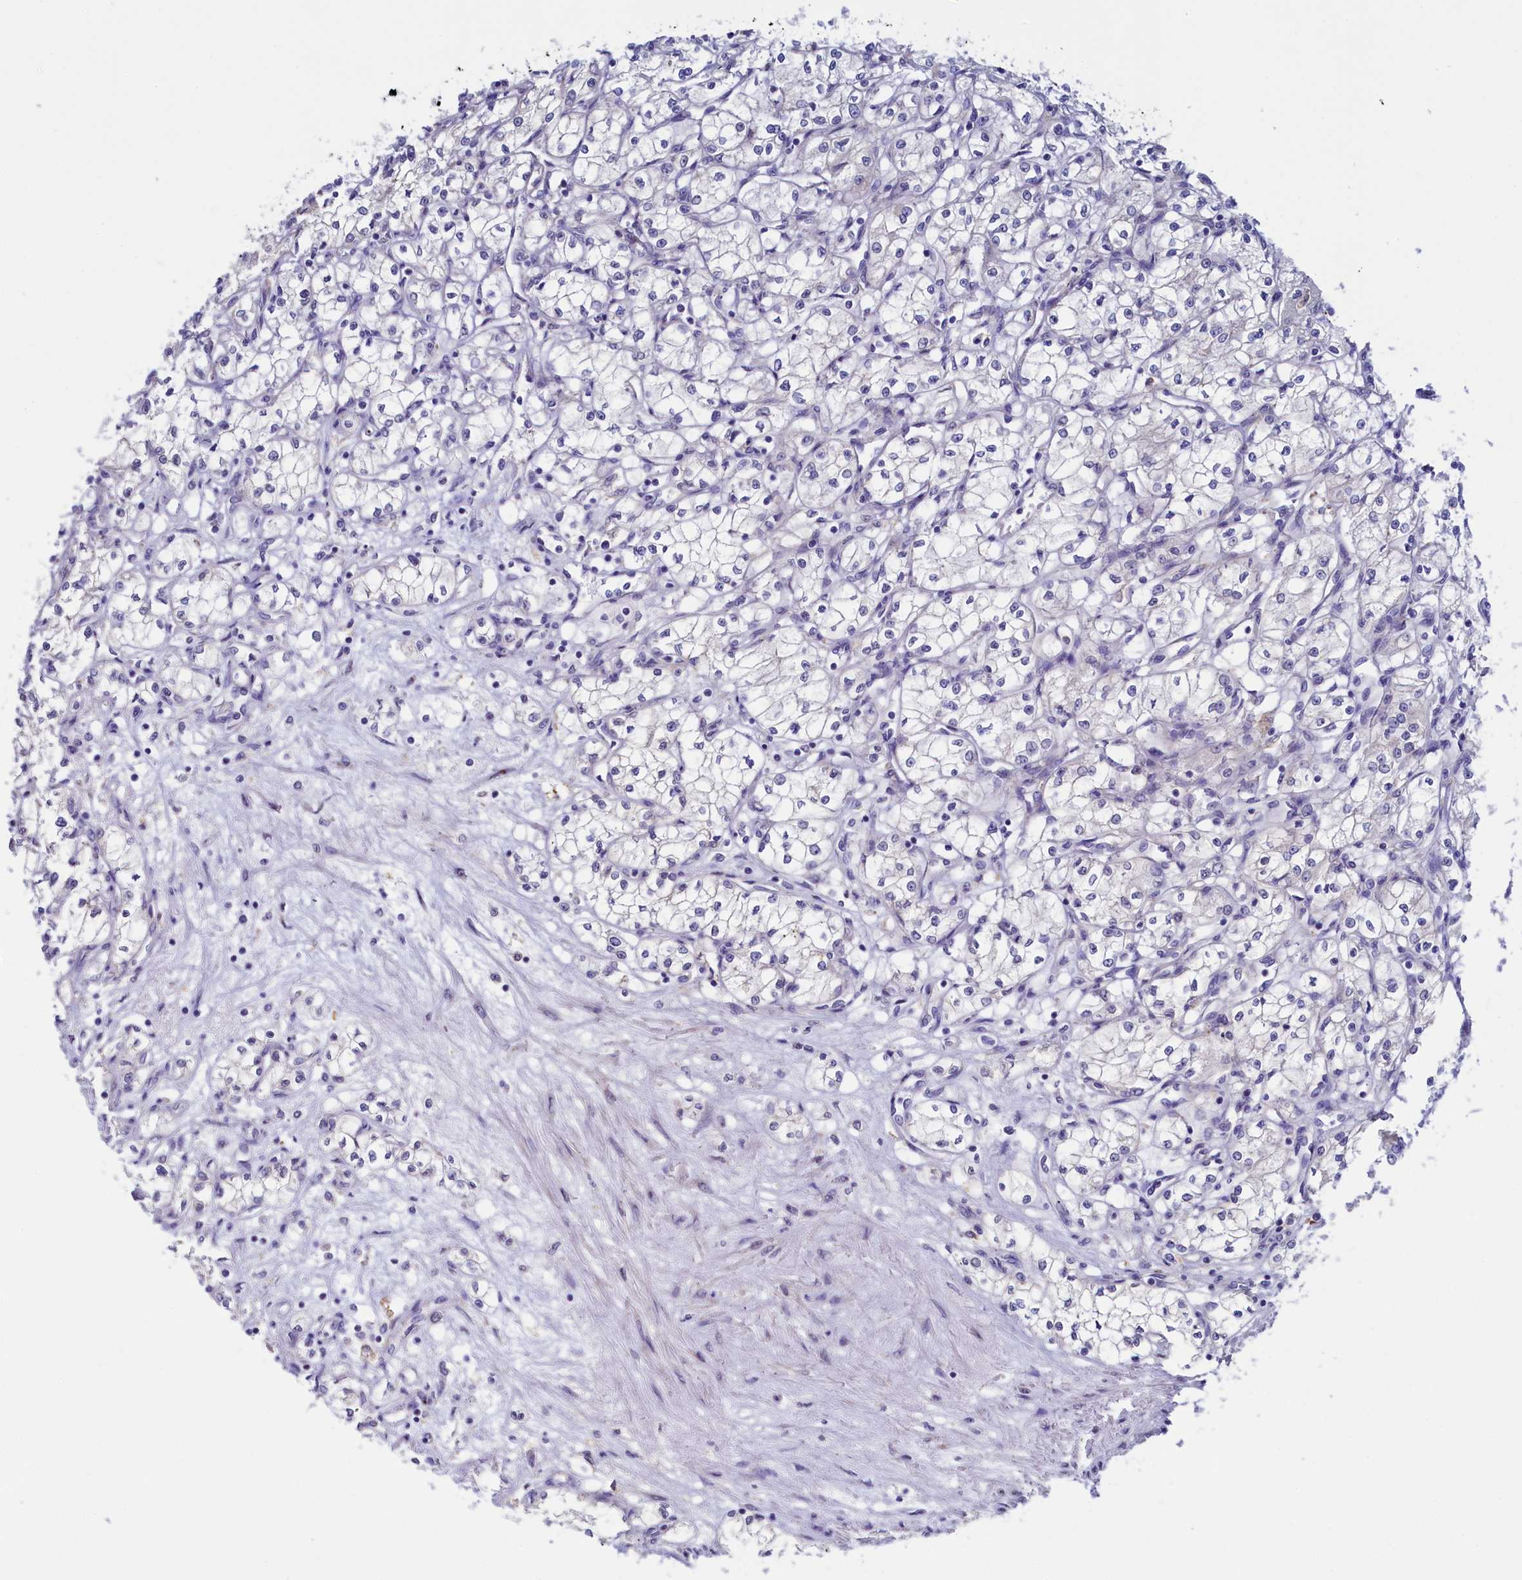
{"staining": {"intensity": "negative", "quantity": "none", "location": "none"}, "tissue": "renal cancer", "cell_type": "Tumor cells", "image_type": "cancer", "snomed": [{"axis": "morphology", "description": "Adenocarcinoma, NOS"}, {"axis": "topography", "description": "Kidney"}], "caption": "A high-resolution micrograph shows immunohistochemistry staining of adenocarcinoma (renal), which shows no significant expression in tumor cells.", "gene": "FLYWCH2", "patient": {"sex": "male", "age": 59}}